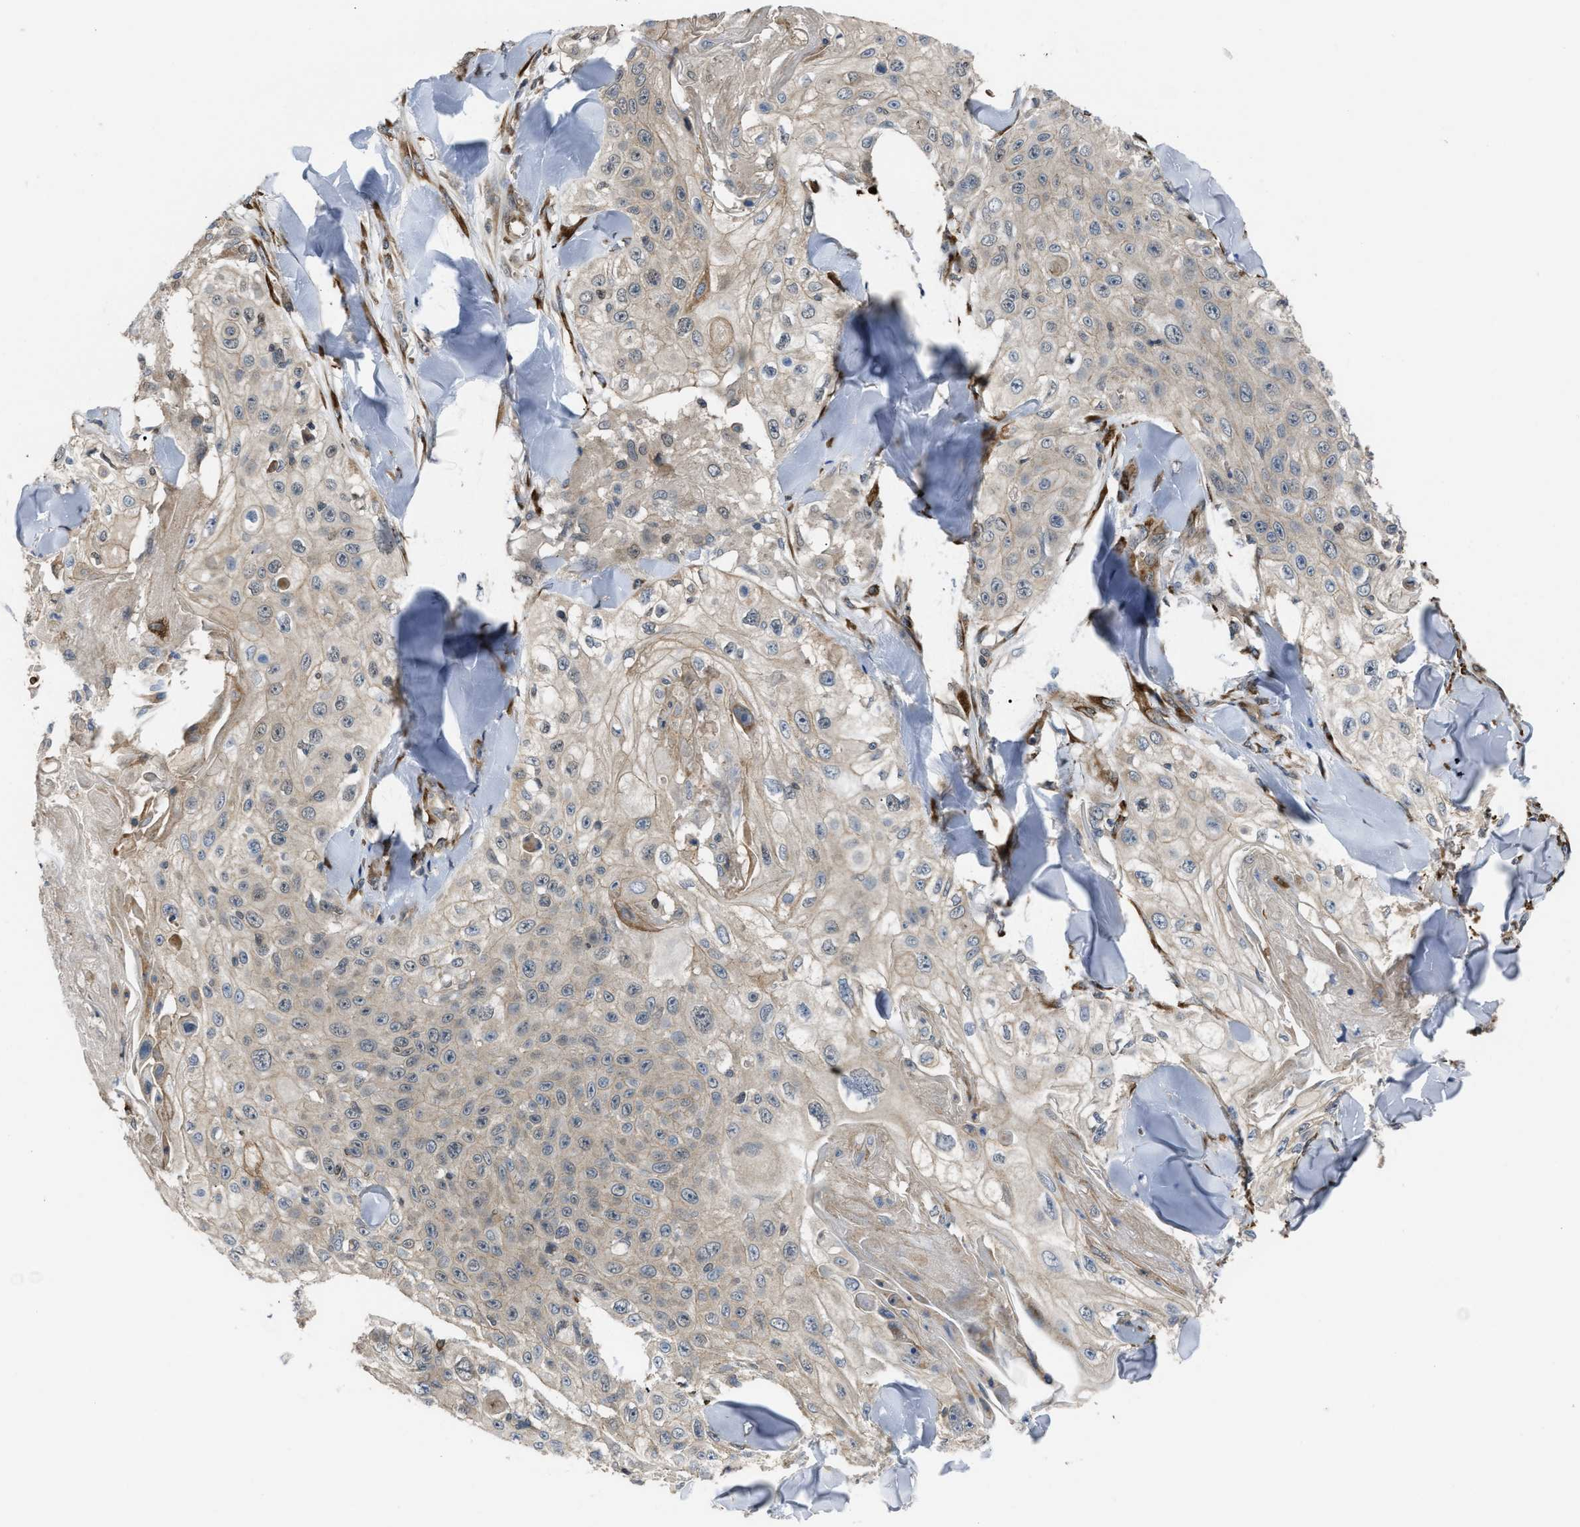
{"staining": {"intensity": "weak", "quantity": ">75%", "location": "cytoplasmic/membranous"}, "tissue": "skin cancer", "cell_type": "Tumor cells", "image_type": "cancer", "snomed": [{"axis": "morphology", "description": "Squamous cell carcinoma, NOS"}, {"axis": "topography", "description": "Skin"}], "caption": "Immunohistochemical staining of skin squamous cell carcinoma shows low levels of weak cytoplasmic/membranous protein positivity in about >75% of tumor cells.", "gene": "SELENOM", "patient": {"sex": "male", "age": 86}}